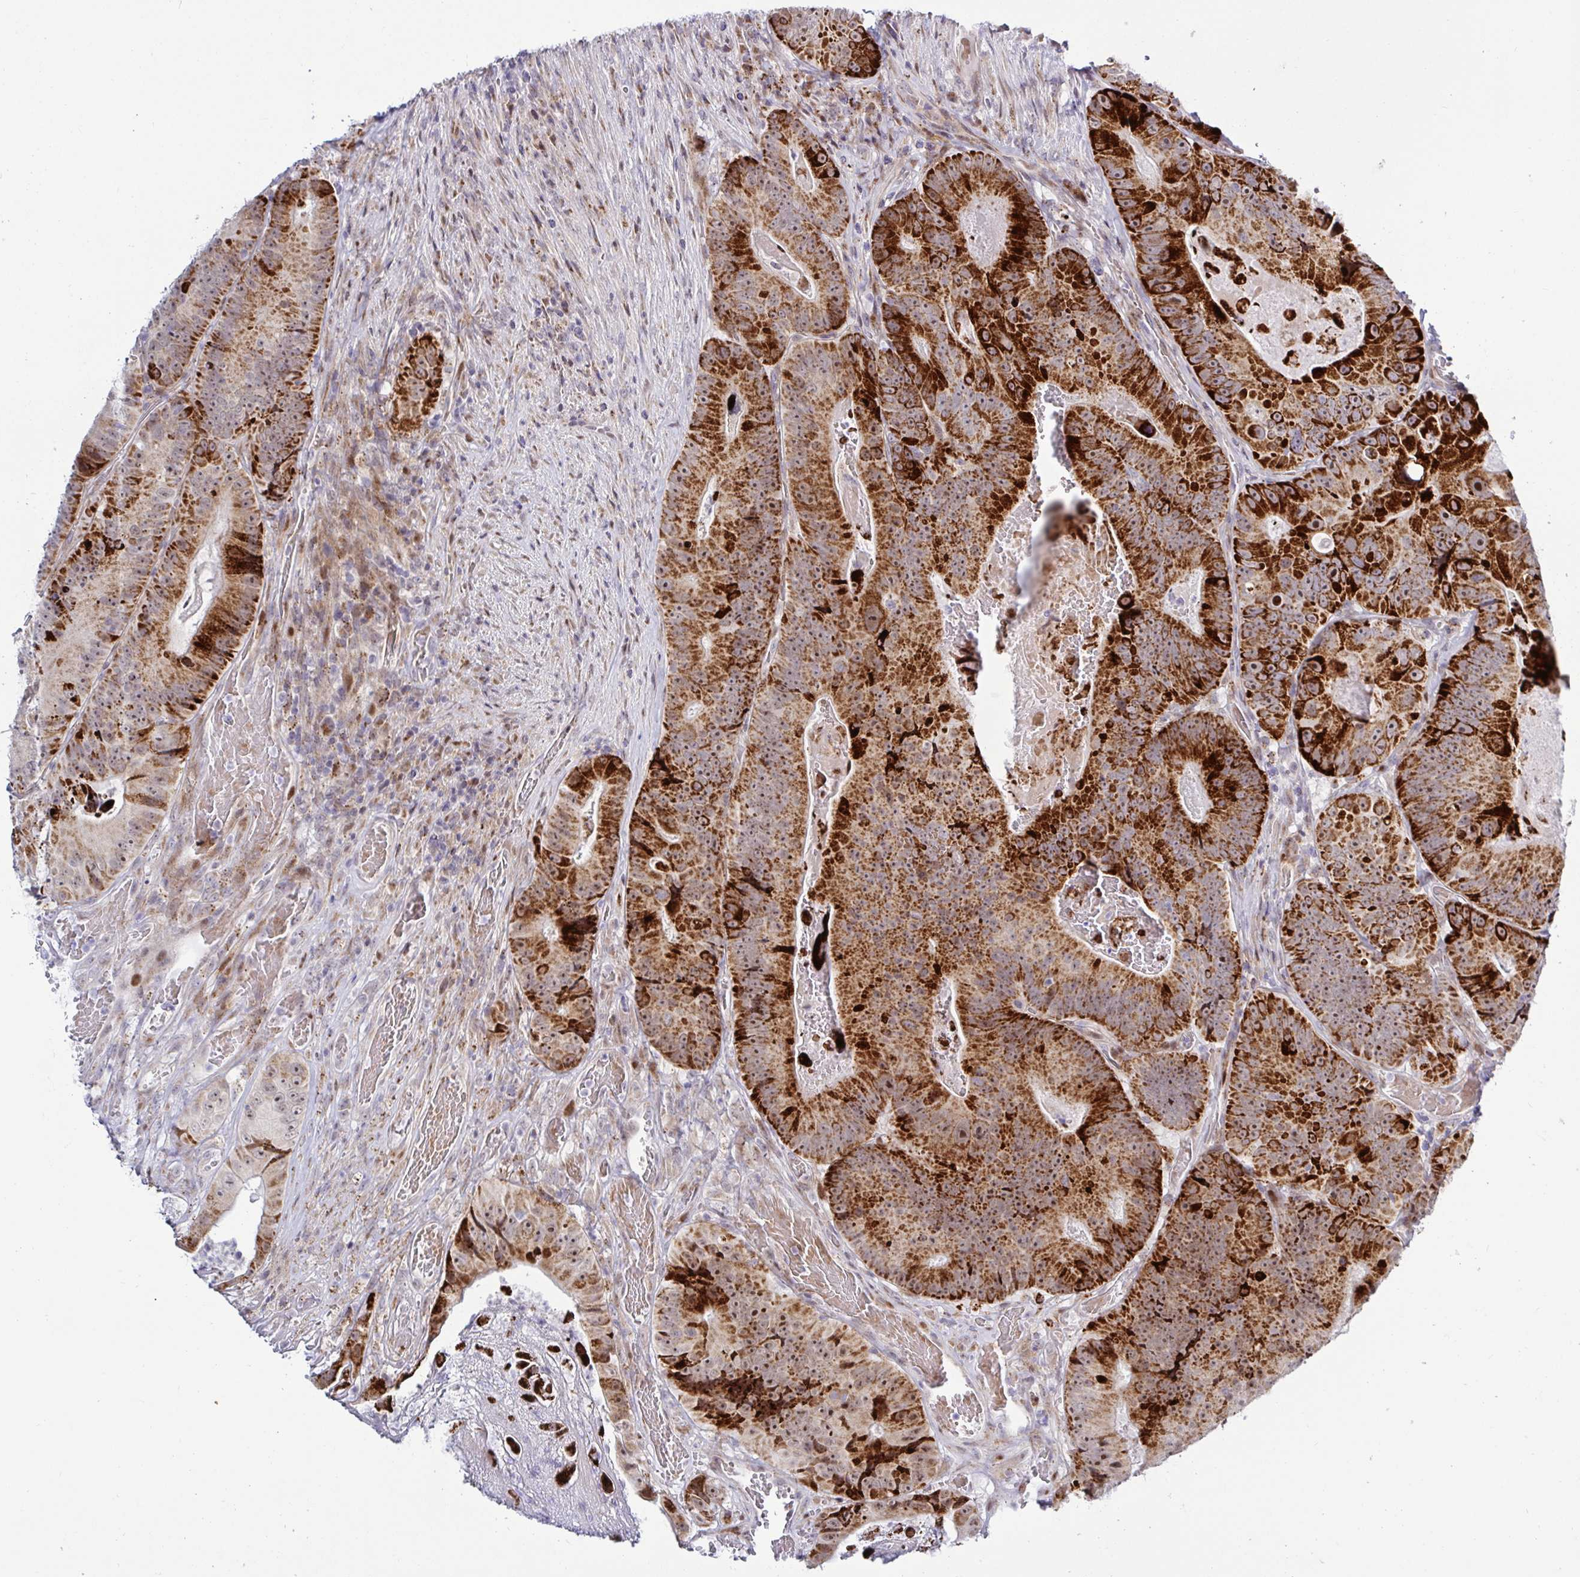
{"staining": {"intensity": "strong", "quantity": ">75%", "location": "cytoplasmic/membranous"}, "tissue": "colorectal cancer", "cell_type": "Tumor cells", "image_type": "cancer", "snomed": [{"axis": "morphology", "description": "Adenocarcinoma, NOS"}, {"axis": "topography", "description": "Colon"}], "caption": "IHC (DAB) staining of adenocarcinoma (colorectal) exhibits strong cytoplasmic/membranous protein staining in approximately >75% of tumor cells. (Stains: DAB in brown, nuclei in blue, Microscopy: brightfield microscopy at high magnification).", "gene": "DZIP1", "patient": {"sex": "female", "age": 86}}